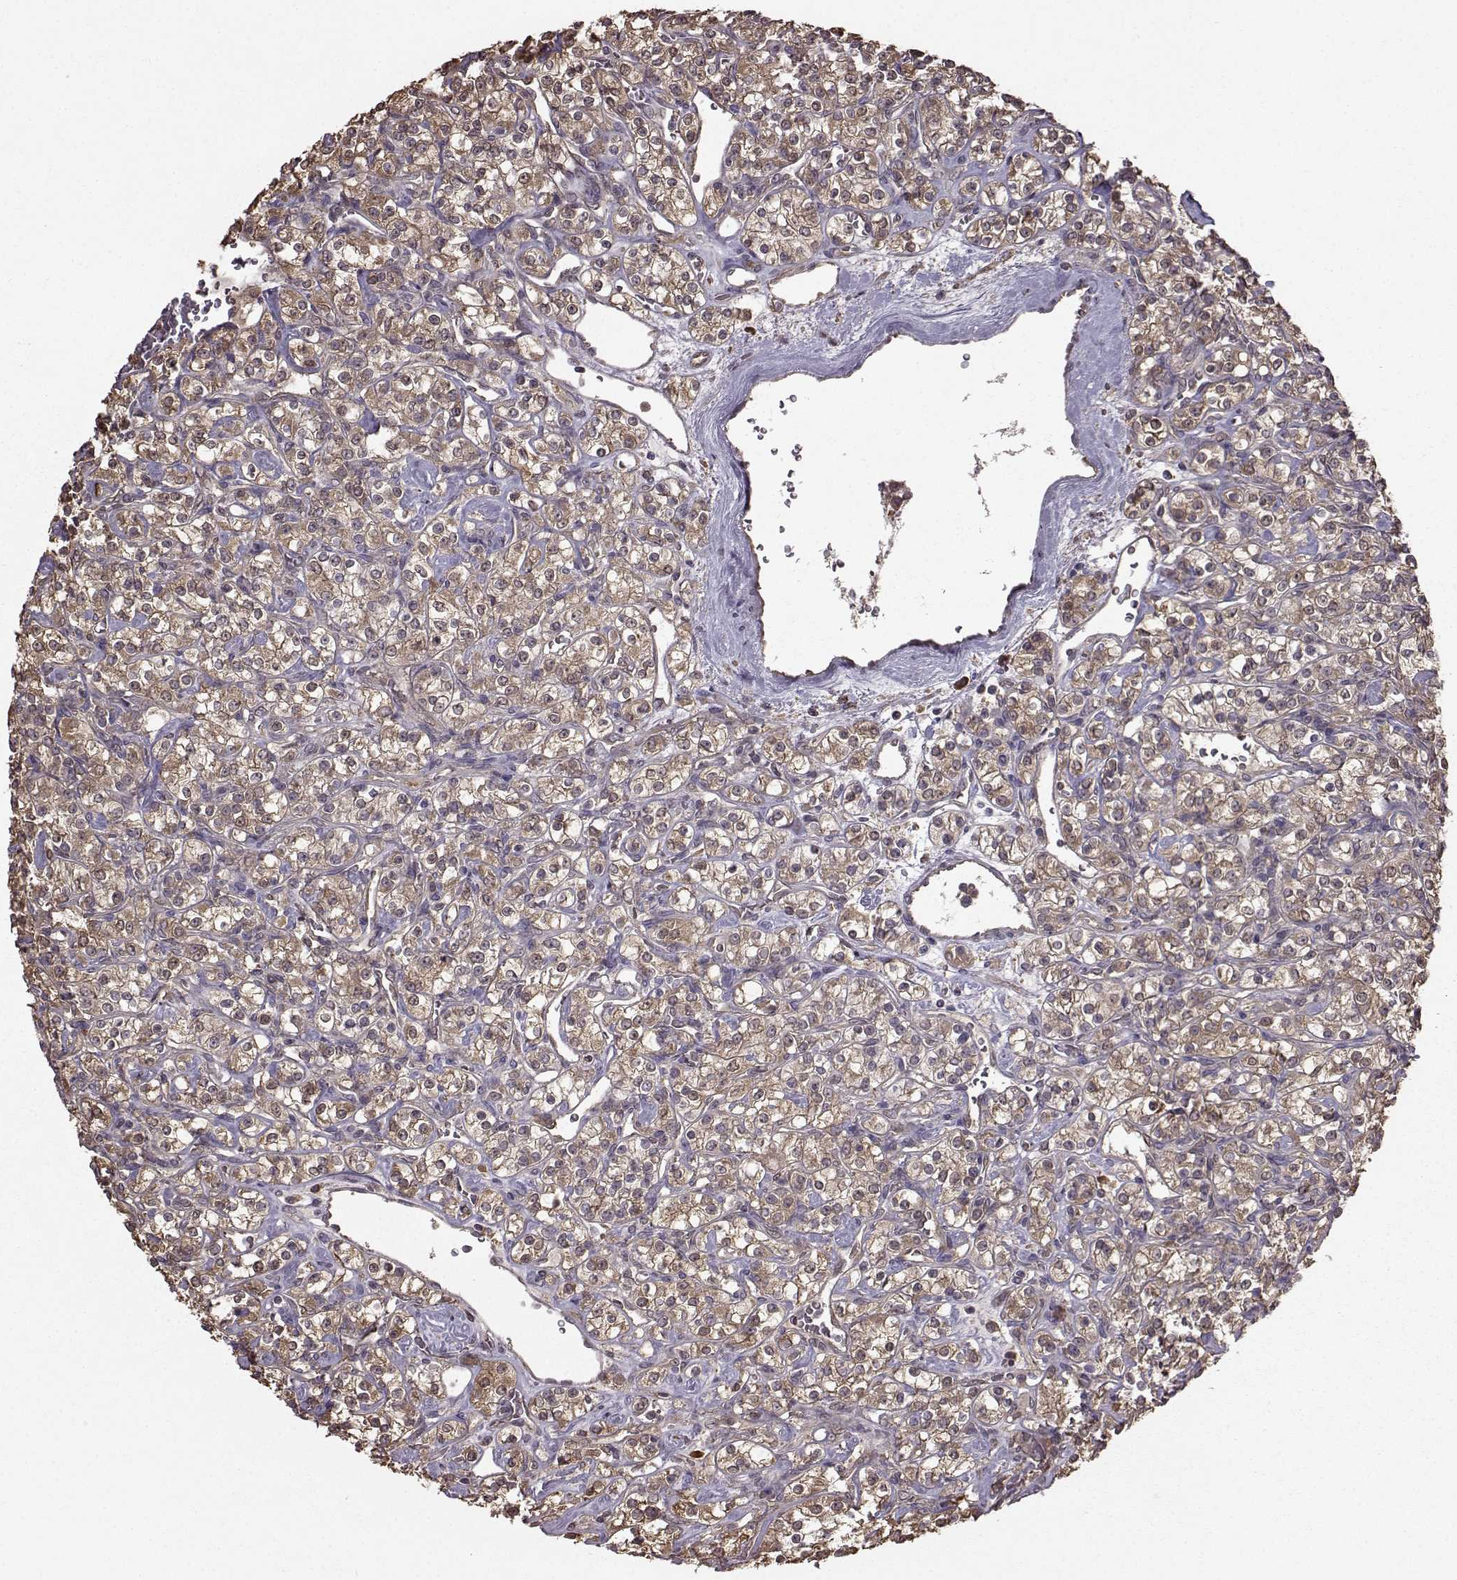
{"staining": {"intensity": "moderate", "quantity": ">75%", "location": "cytoplasmic/membranous"}, "tissue": "renal cancer", "cell_type": "Tumor cells", "image_type": "cancer", "snomed": [{"axis": "morphology", "description": "Adenocarcinoma, NOS"}, {"axis": "topography", "description": "Kidney"}], "caption": "Renal cancer (adenocarcinoma) stained for a protein (brown) exhibits moderate cytoplasmic/membranous positive positivity in about >75% of tumor cells.", "gene": "NME1-NME2", "patient": {"sex": "male", "age": 77}}